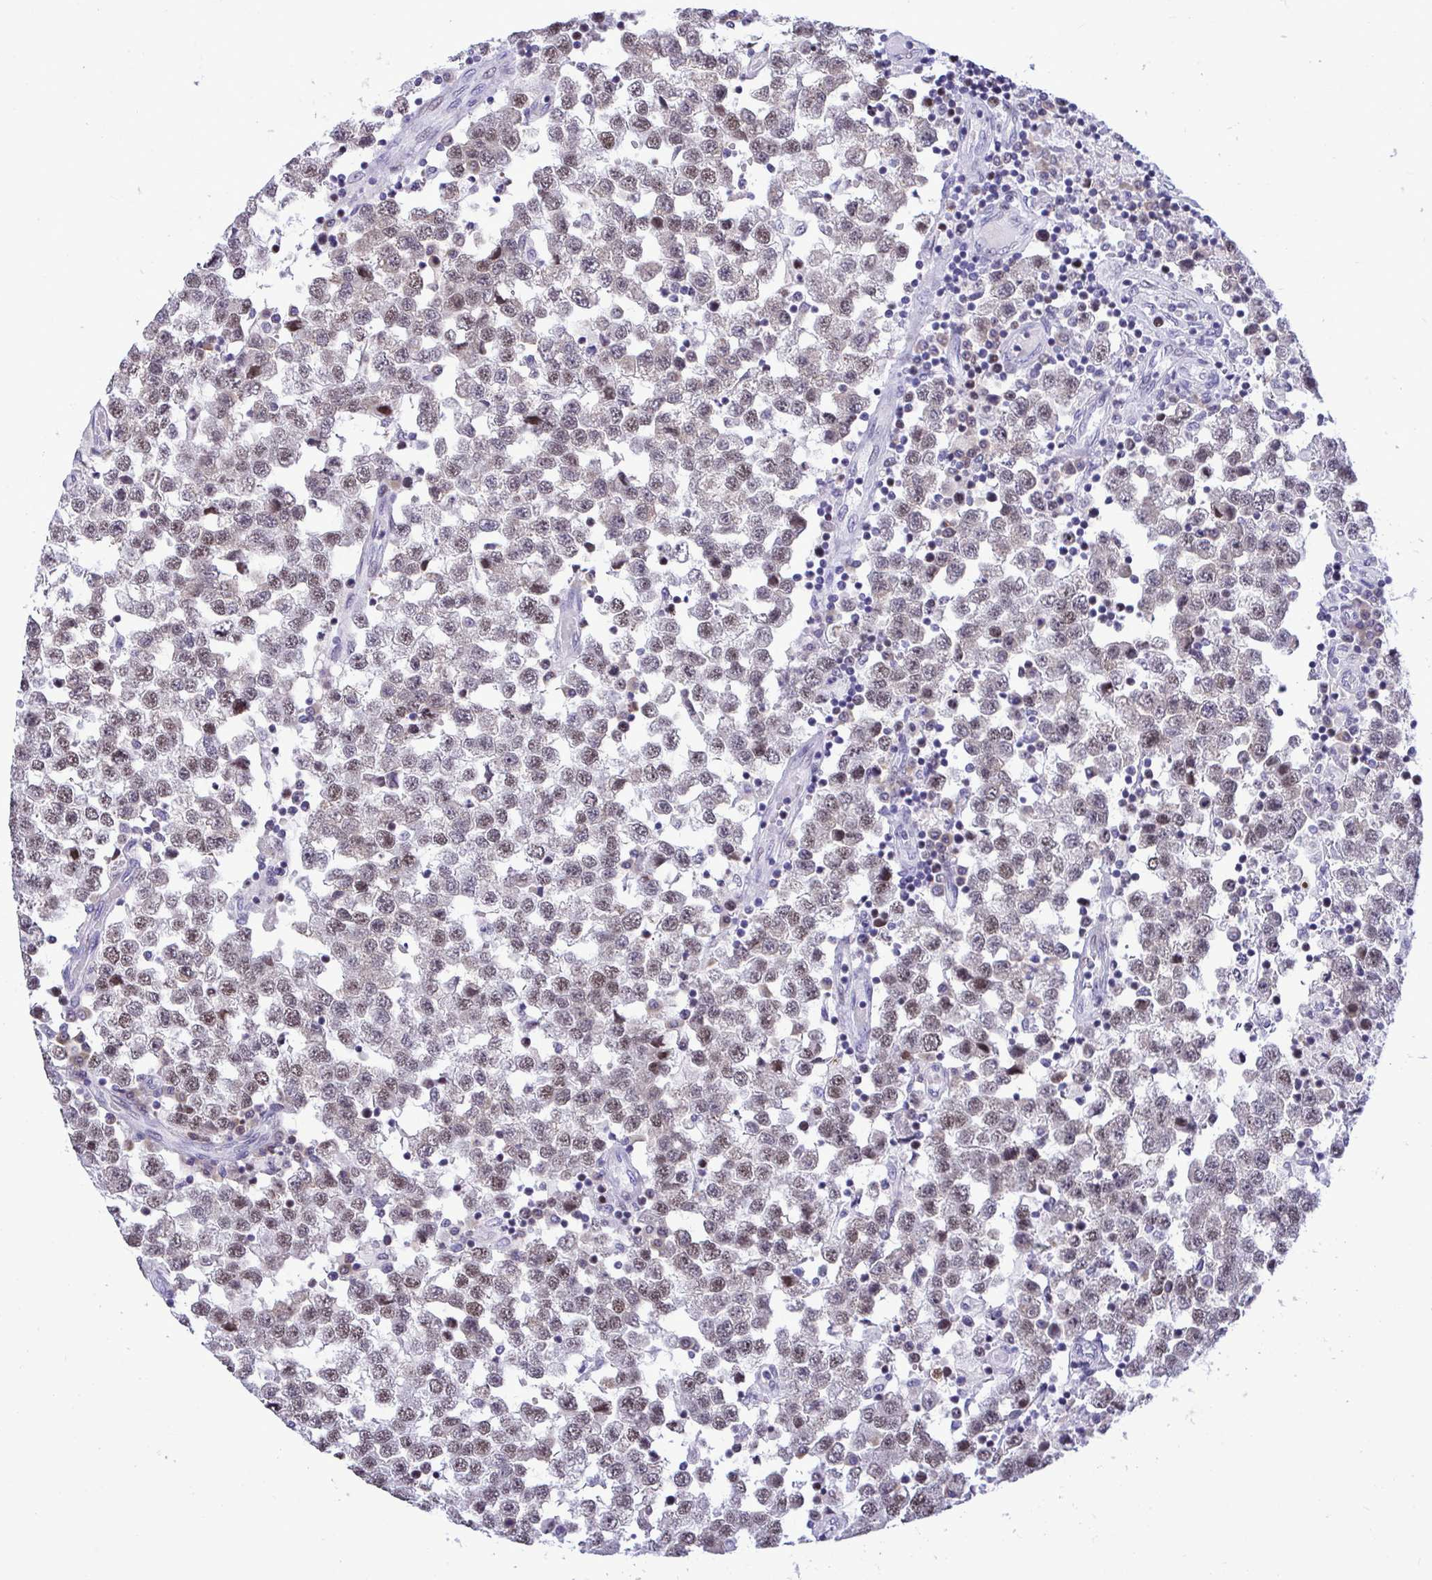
{"staining": {"intensity": "moderate", "quantity": "25%-75%", "location": "nuclear"}, "tissue": "testis cancer", "cell_type": "Tumor cells", "image_type": "cancer", "snomed": [{"axis": "morphology", "description": "Seminoma, NOS"}, {"axis": "topography", "description": "Testis"}], "caption": "High-magnification brightfield microscopy of seminoma (testis) stained with DAB (brown) and counterstained with hematoxylin (blue). tumor cells exhibit moderate nuclear staining is present in about25%-75% of cells. The protein of interest is stained brown, and the nuclei are stained in blue (DAB (3,3'-diaminobenzidine) IHC with brightfield microscopy, high magnification).", "gene": "C1QL2", "patient": {"sex": "male", "age": 34}}